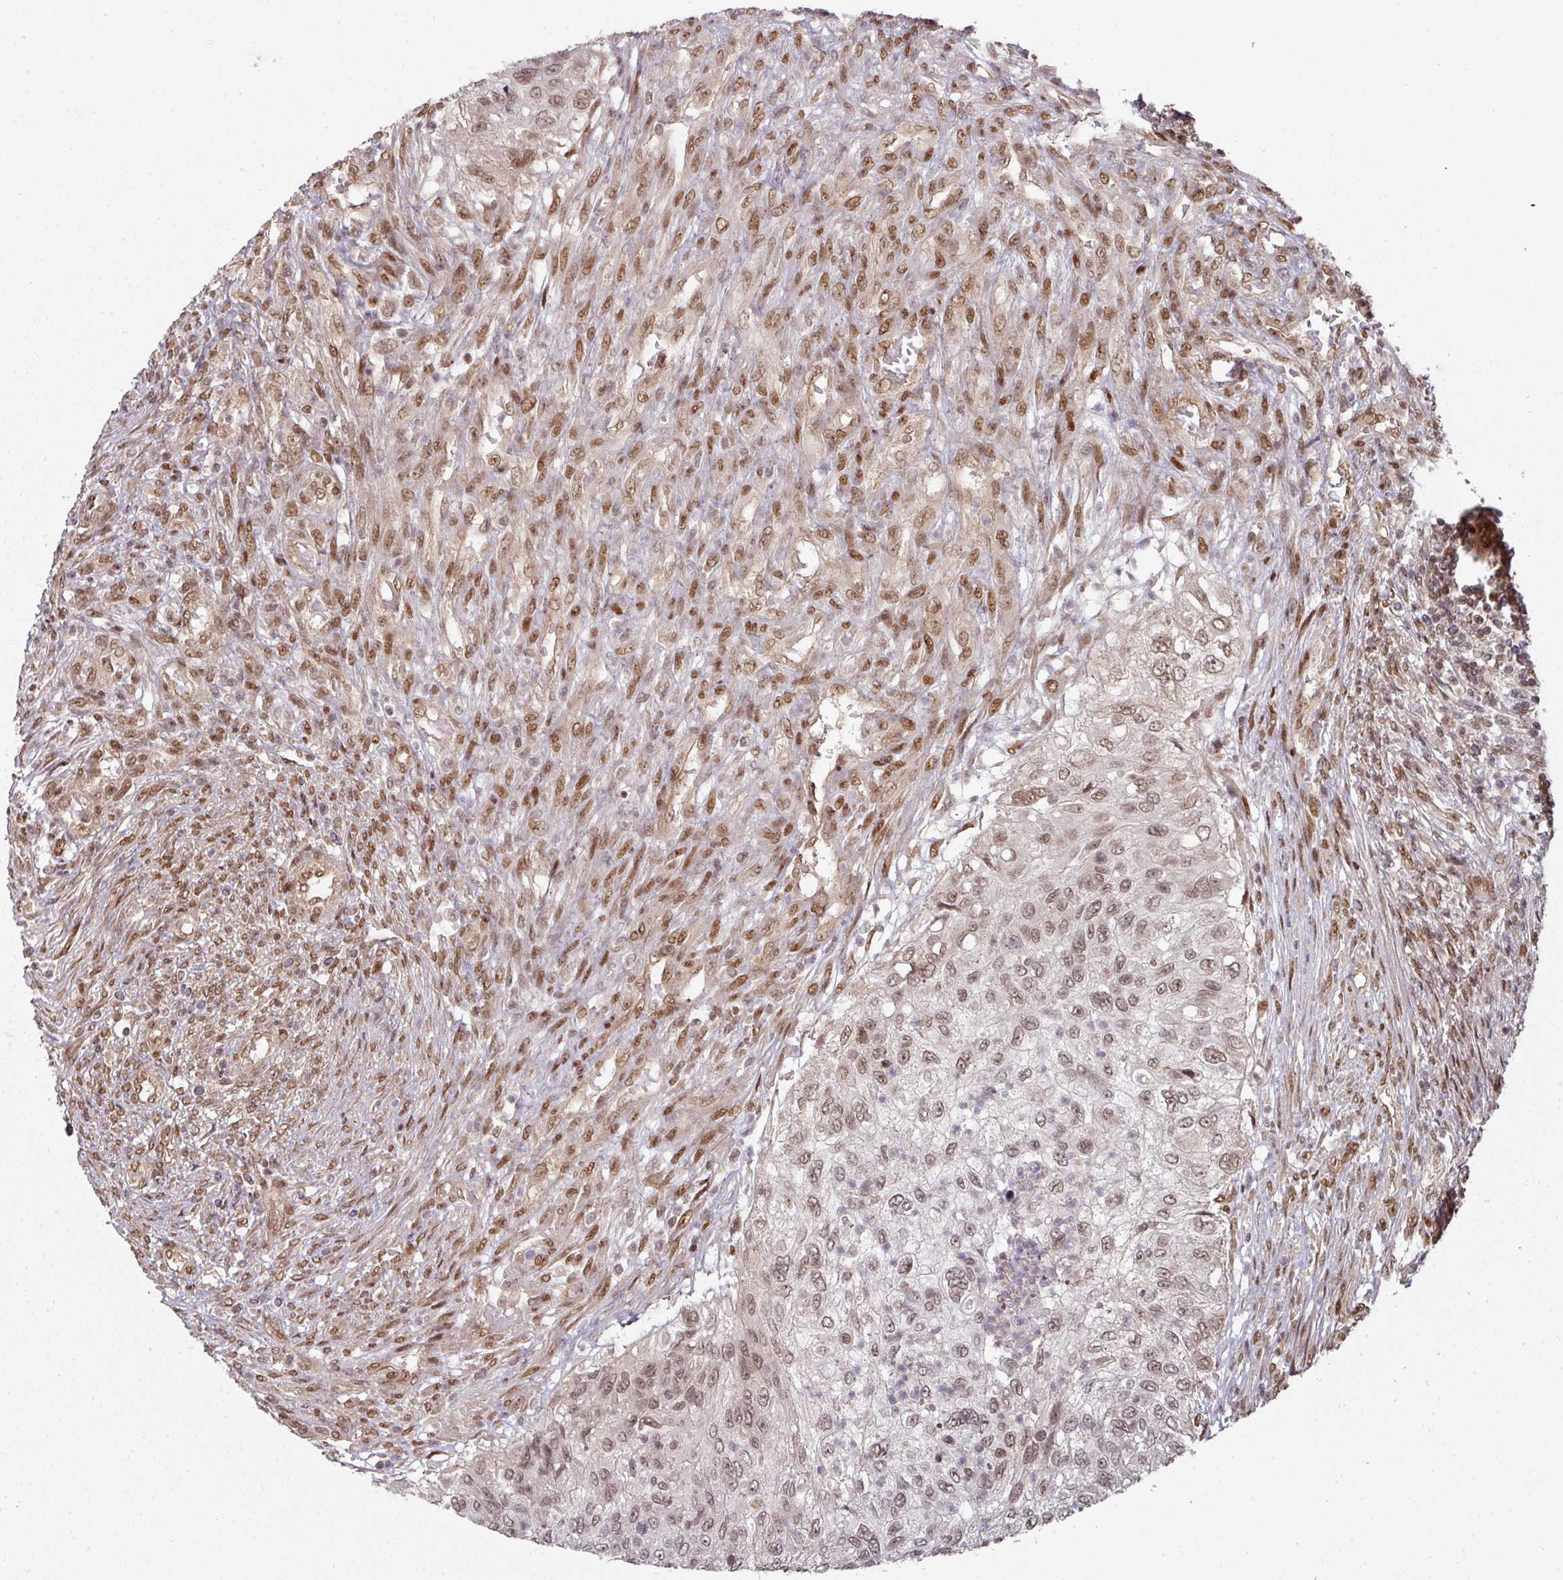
{"staining": {"intensity": "weak", "quantity": ">75%", "location": "nuclear"}, "tissue": "urothelial cancer", "cell_type": "Tumor cells", "image_type": "cancer", "snomed": [{"axis": "morphology", "description": "Urothelial carcinoma, High grade"}, {"axis": "topography", "description": "Urinary bladder"}], "caption": "This is a histology image of IHC staining of urothelial cancer, which shows weak expression in the nuclear of tumor cells.", "gene": "SIK3", "patient": {"sex": "female", "age": 60}}